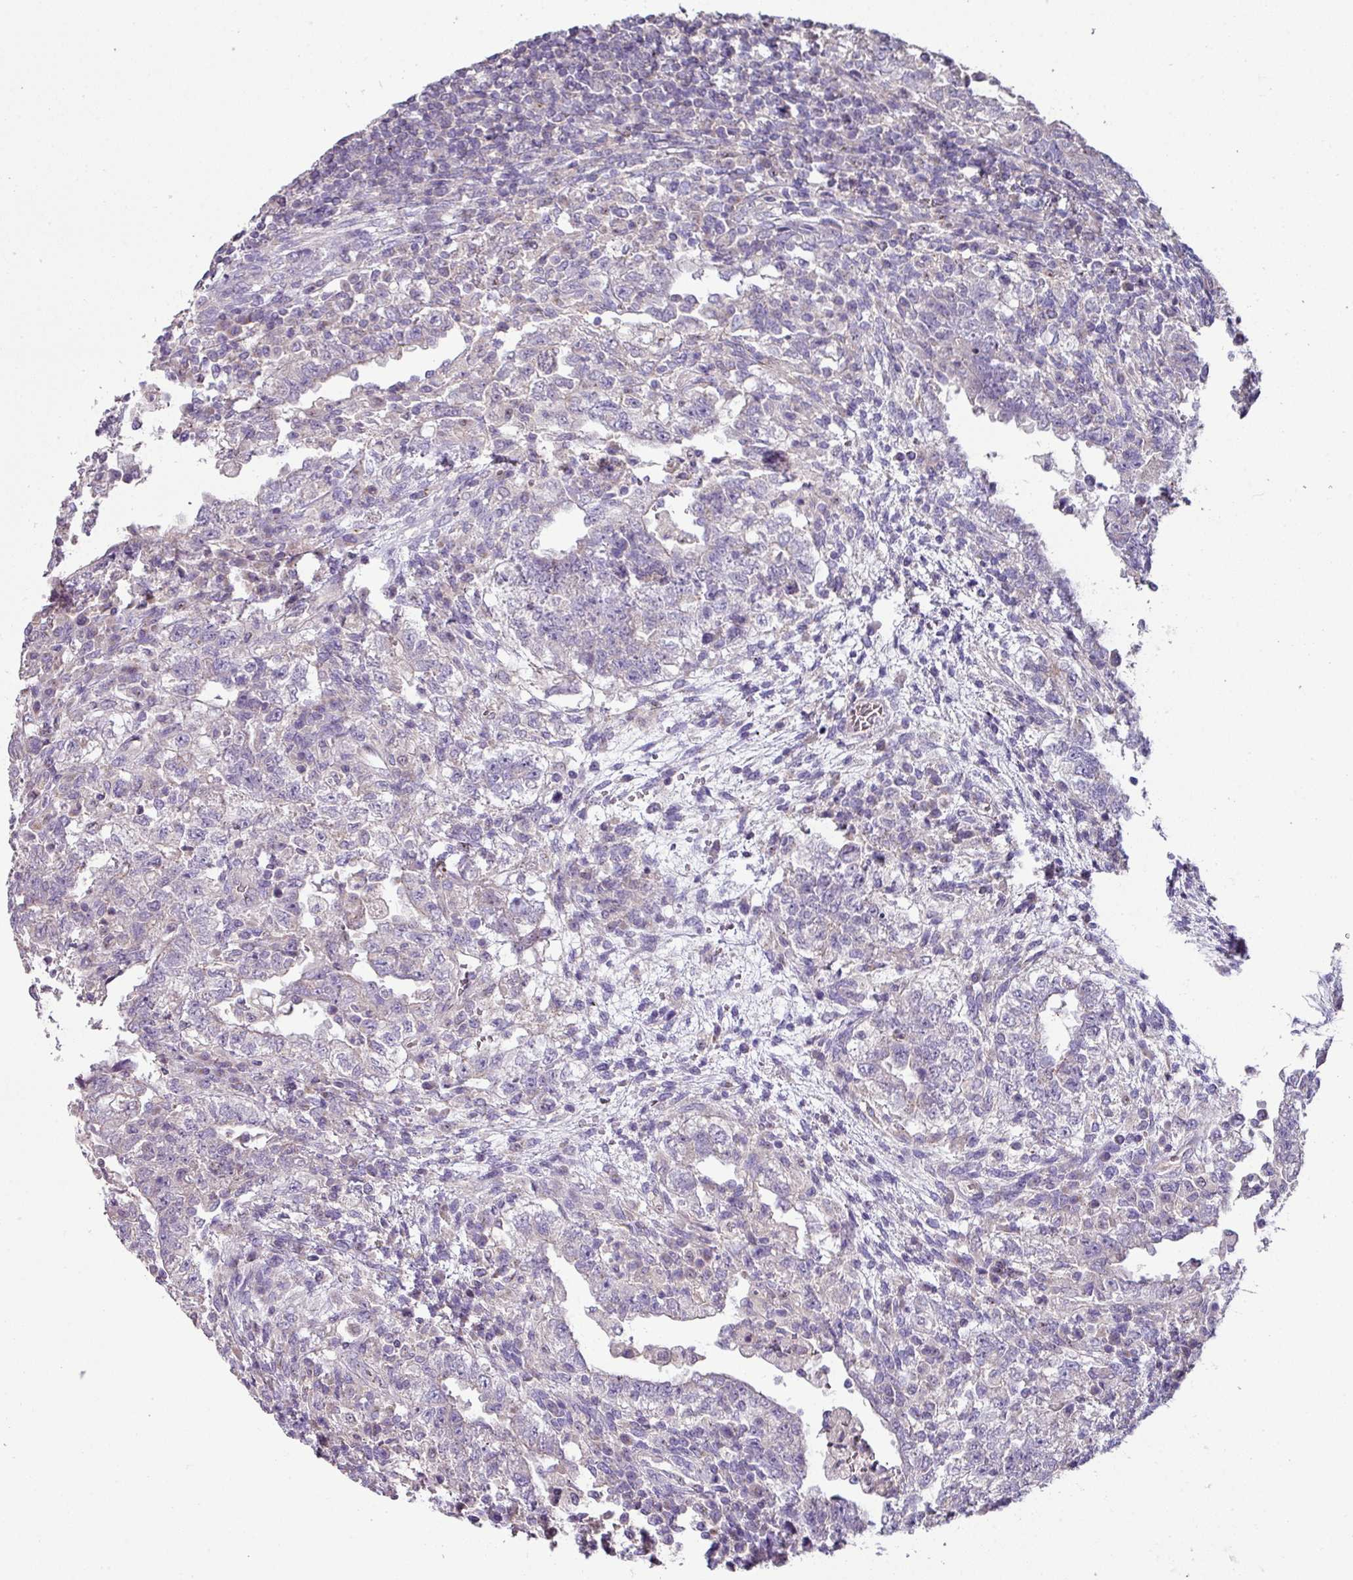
{"staining": {"intensity": "negative", "quantity": "none", "location": "none"}, "tissue": "testis cancer", "cell_type": "Tumor cells", "image_type": "cancer", "snomed": [{"axis": "morphology", "description": "Carcinoma, Embryonal, NOS"}, {"axis": "topography", "description": "Testis"}], "caption": "Tumor cells are negative for protein expression in human testis cancer (embryonal carcinoma).", "gene": "LRRC9", "patient": {"sex": "male", "age": 26}}